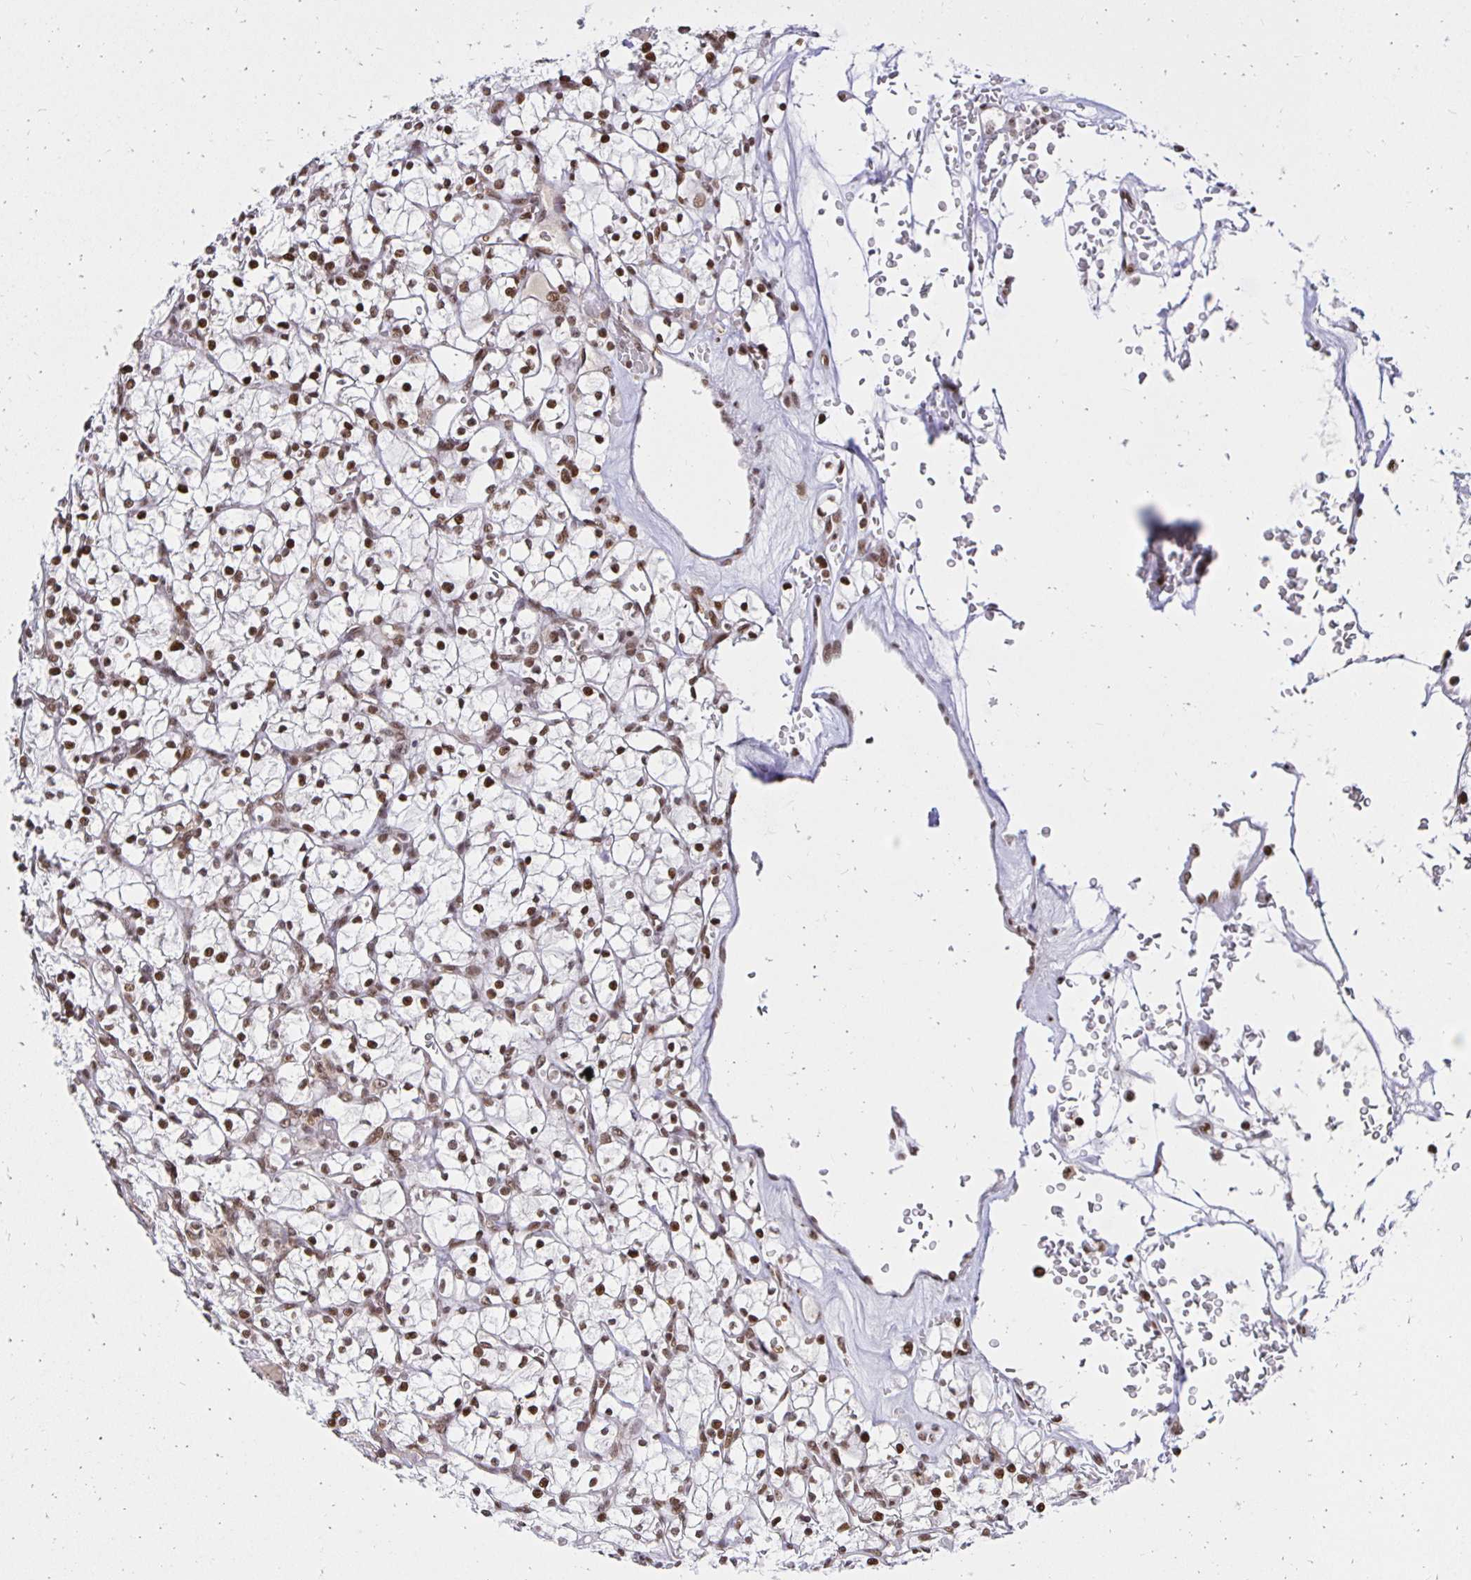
{"staining": {"intensity": "moderate", "quantity": ">75%", "location": "nuclear"}, "tissue": "renal cancer", "cell_type": "Tumor cells", "image_type": "cancer", "snomed": [{"axis": "morphology", "description": "Adenocarcinoma, NOS"}, {"axis": "topography", "description": "Kidney"}], "caption": "Renal adenocarcinoma stained with a brown dye shows moderate nuclear positive expression in approximately >75% of tumor cells.", "gene": "ZNF579", "patient": {"sex": "female", "age": 64}}